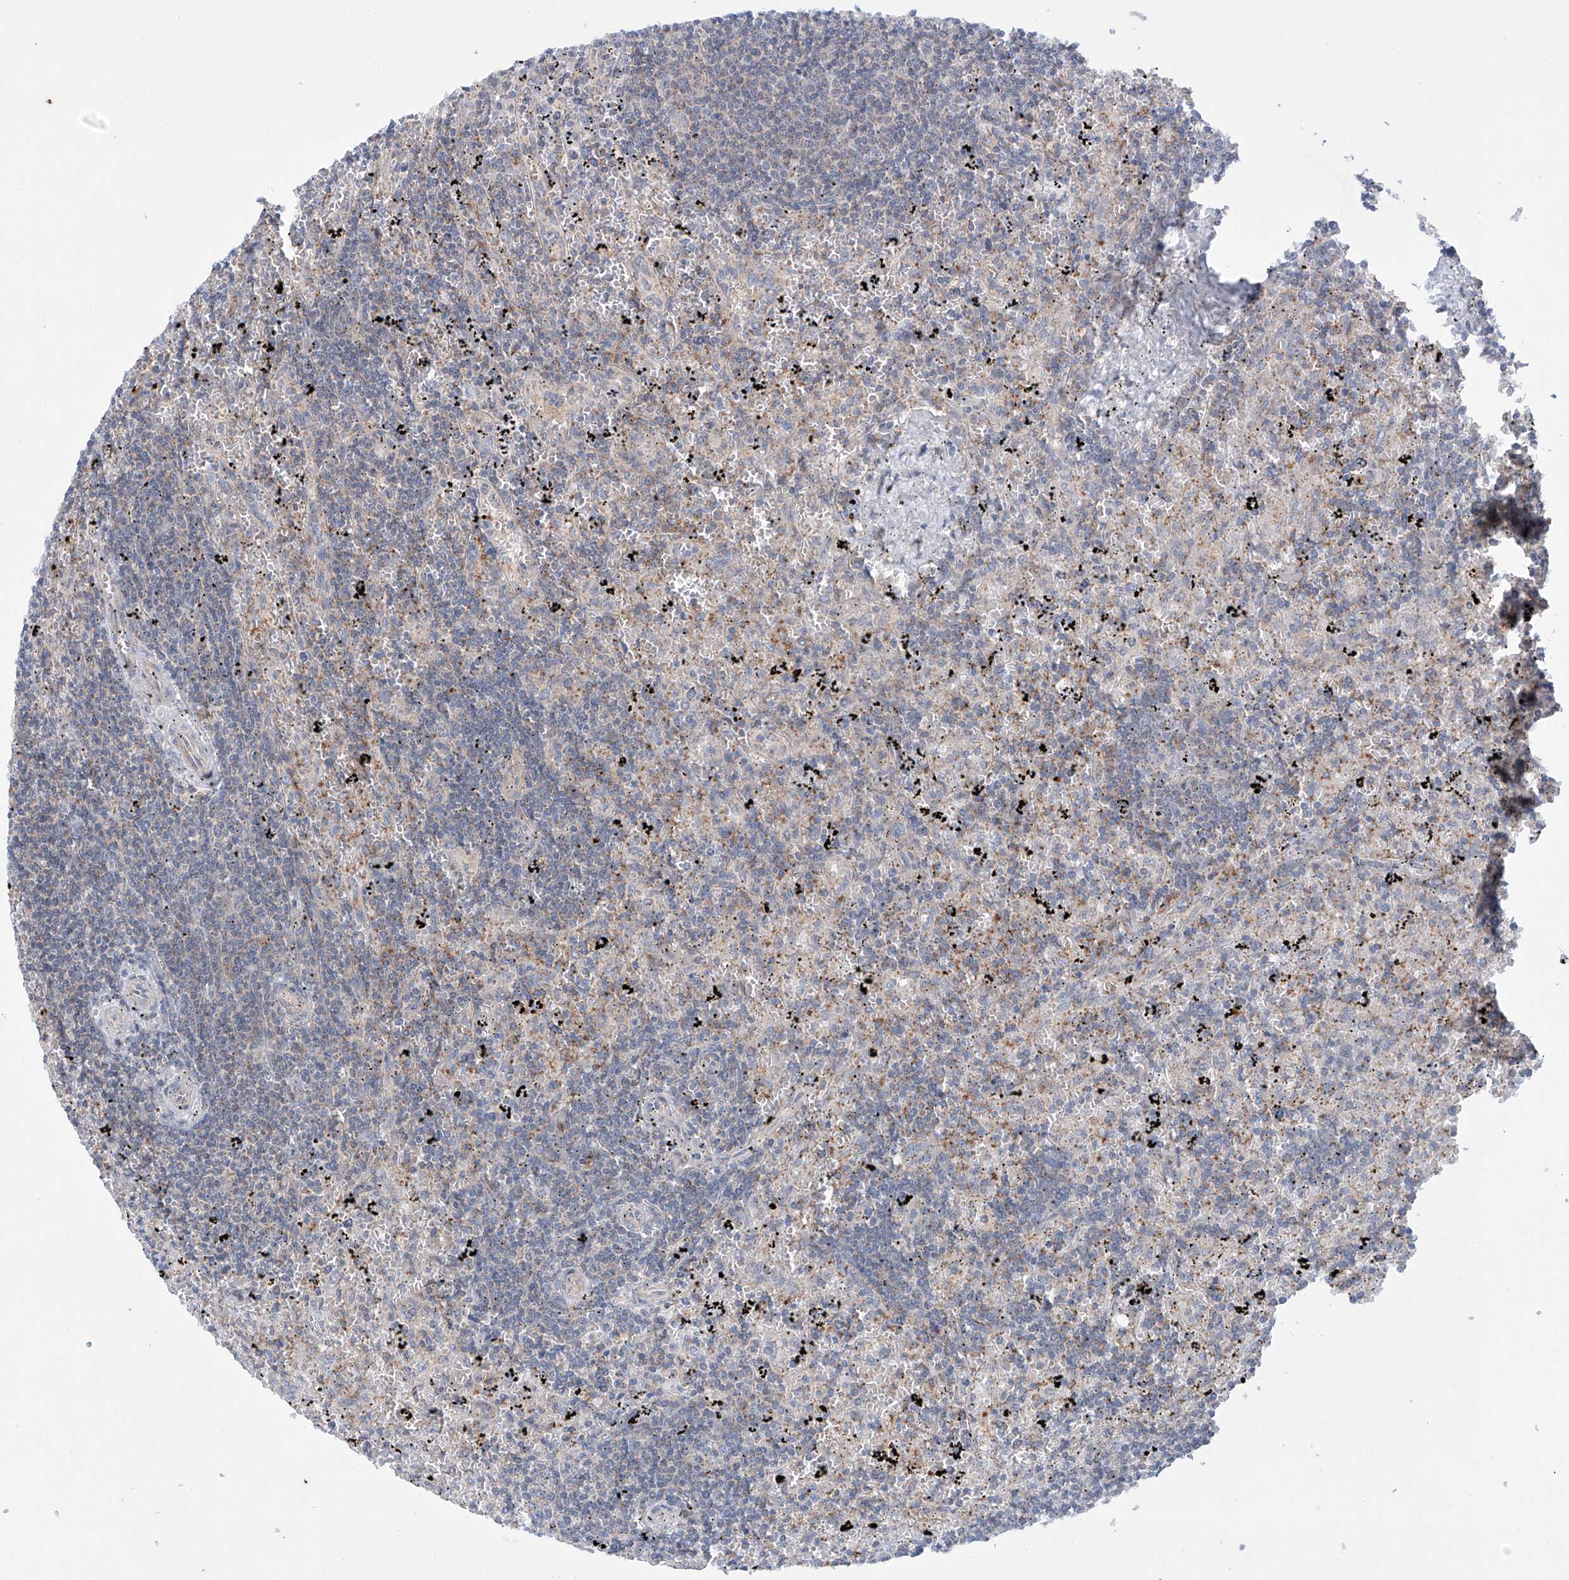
{"staining": {"intensity": "negative", "quantity": "none", "location": "none"}, "tissue": "lymphoma", "cell_type": "Tumor cells", "image_type": "cancer", "snomed": [{"axis": "morphology", "description": "Malignant lymphoma, non-Hodgkin's type, Low grade"}, {"axis": "topography", "description": "Spleen"}], "caption": "Human malignant lymphoma, non-Hodgkin's type (low-grade) stained for a protein using IHC reveals no staining in tumor cells.", "gene": "SIX4", "patient": {"sex": "male", "age": 76}}